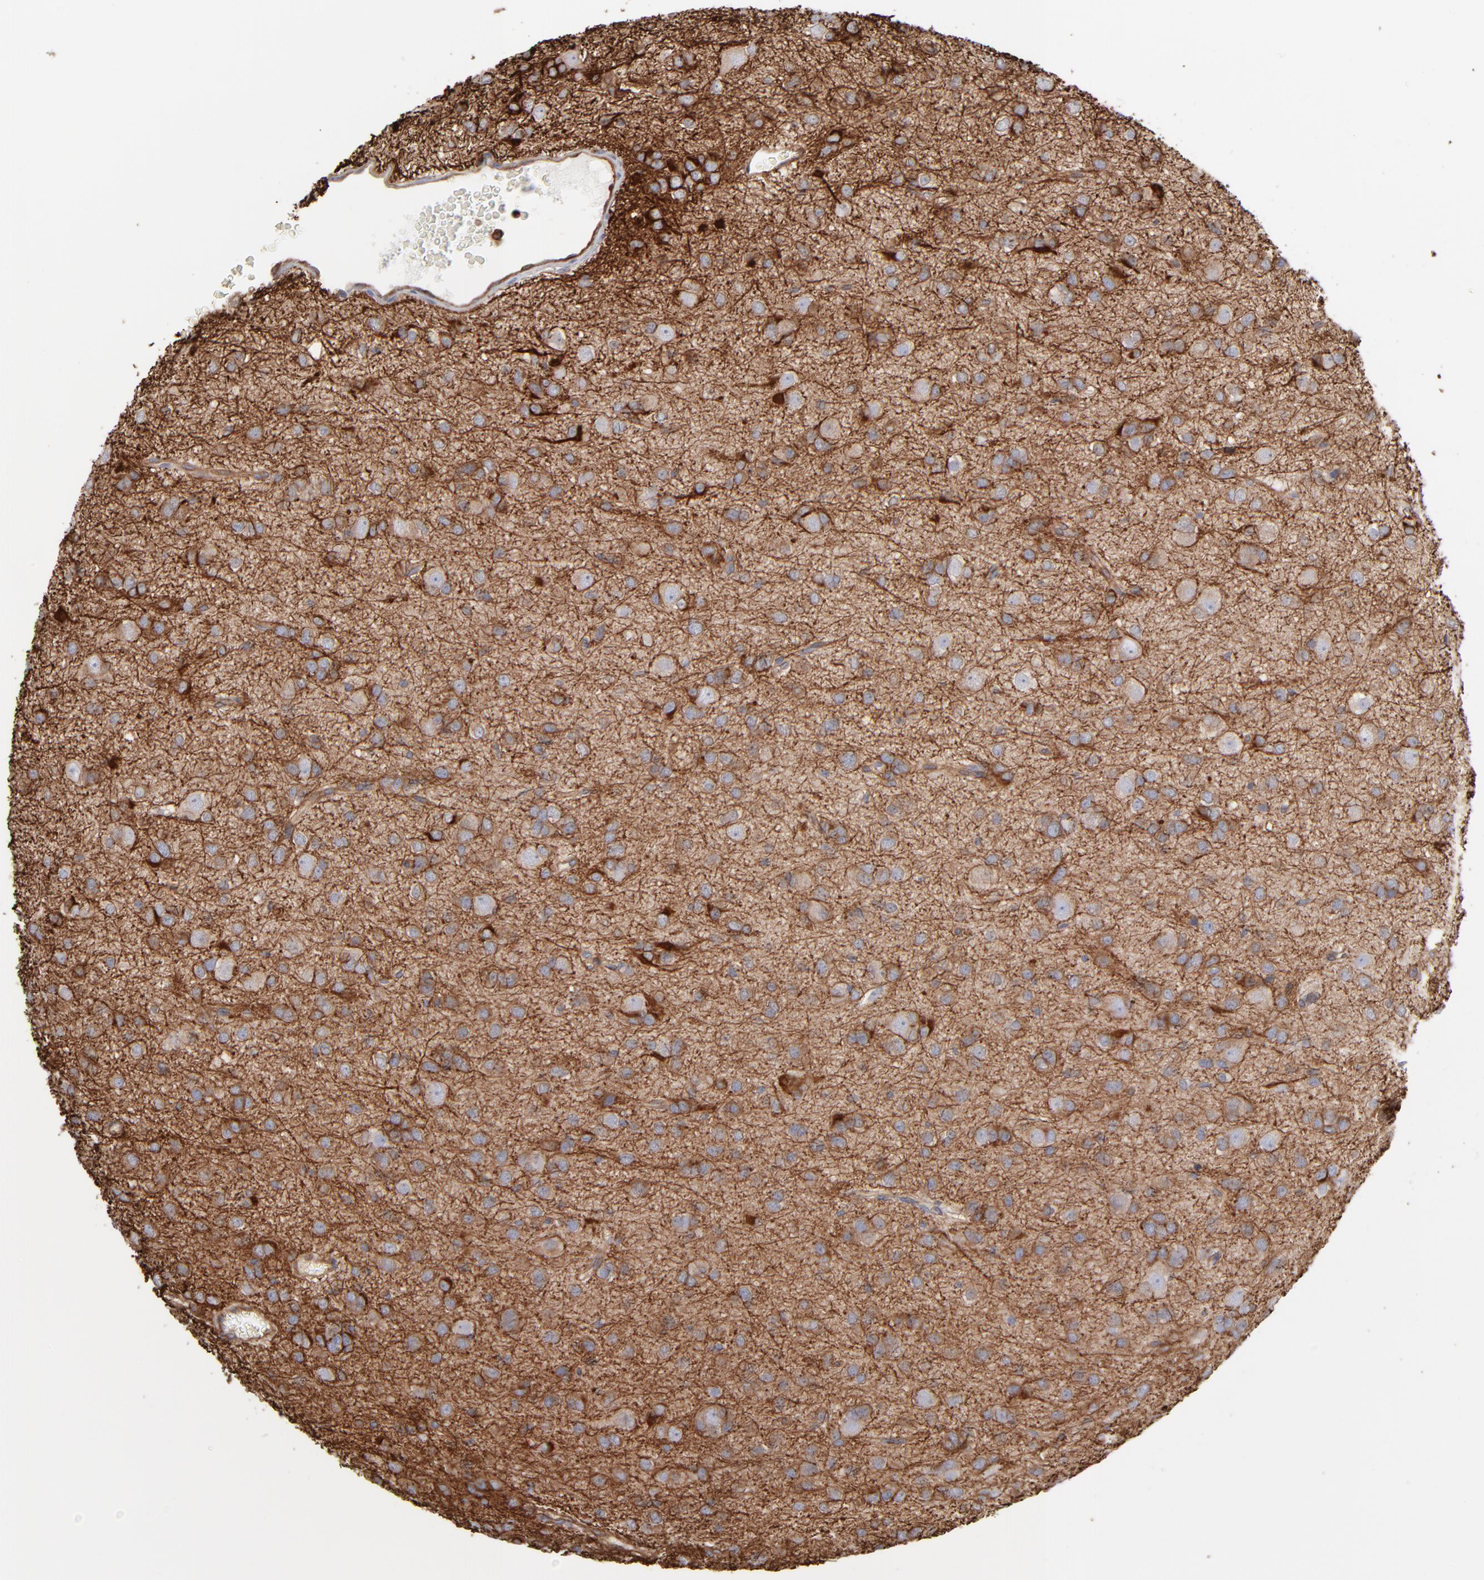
{"staining": {"intensity": "negative", "quantity": "none", "location": "none"}, "tissue": "glioma", "cell_type": "Tumor cells", "image_type": "cancer", "snomed": [{"axis": "morphology", "description": "Glioma, malignant, Low grade"}, {"axis": "topography", "description": "Brain"}], "caption": "This is an IHC photomicrograph of glioma. There is no staining in tumor cells.", "gene": "PXN", "patient": {"sex": "male", "age": 42}}